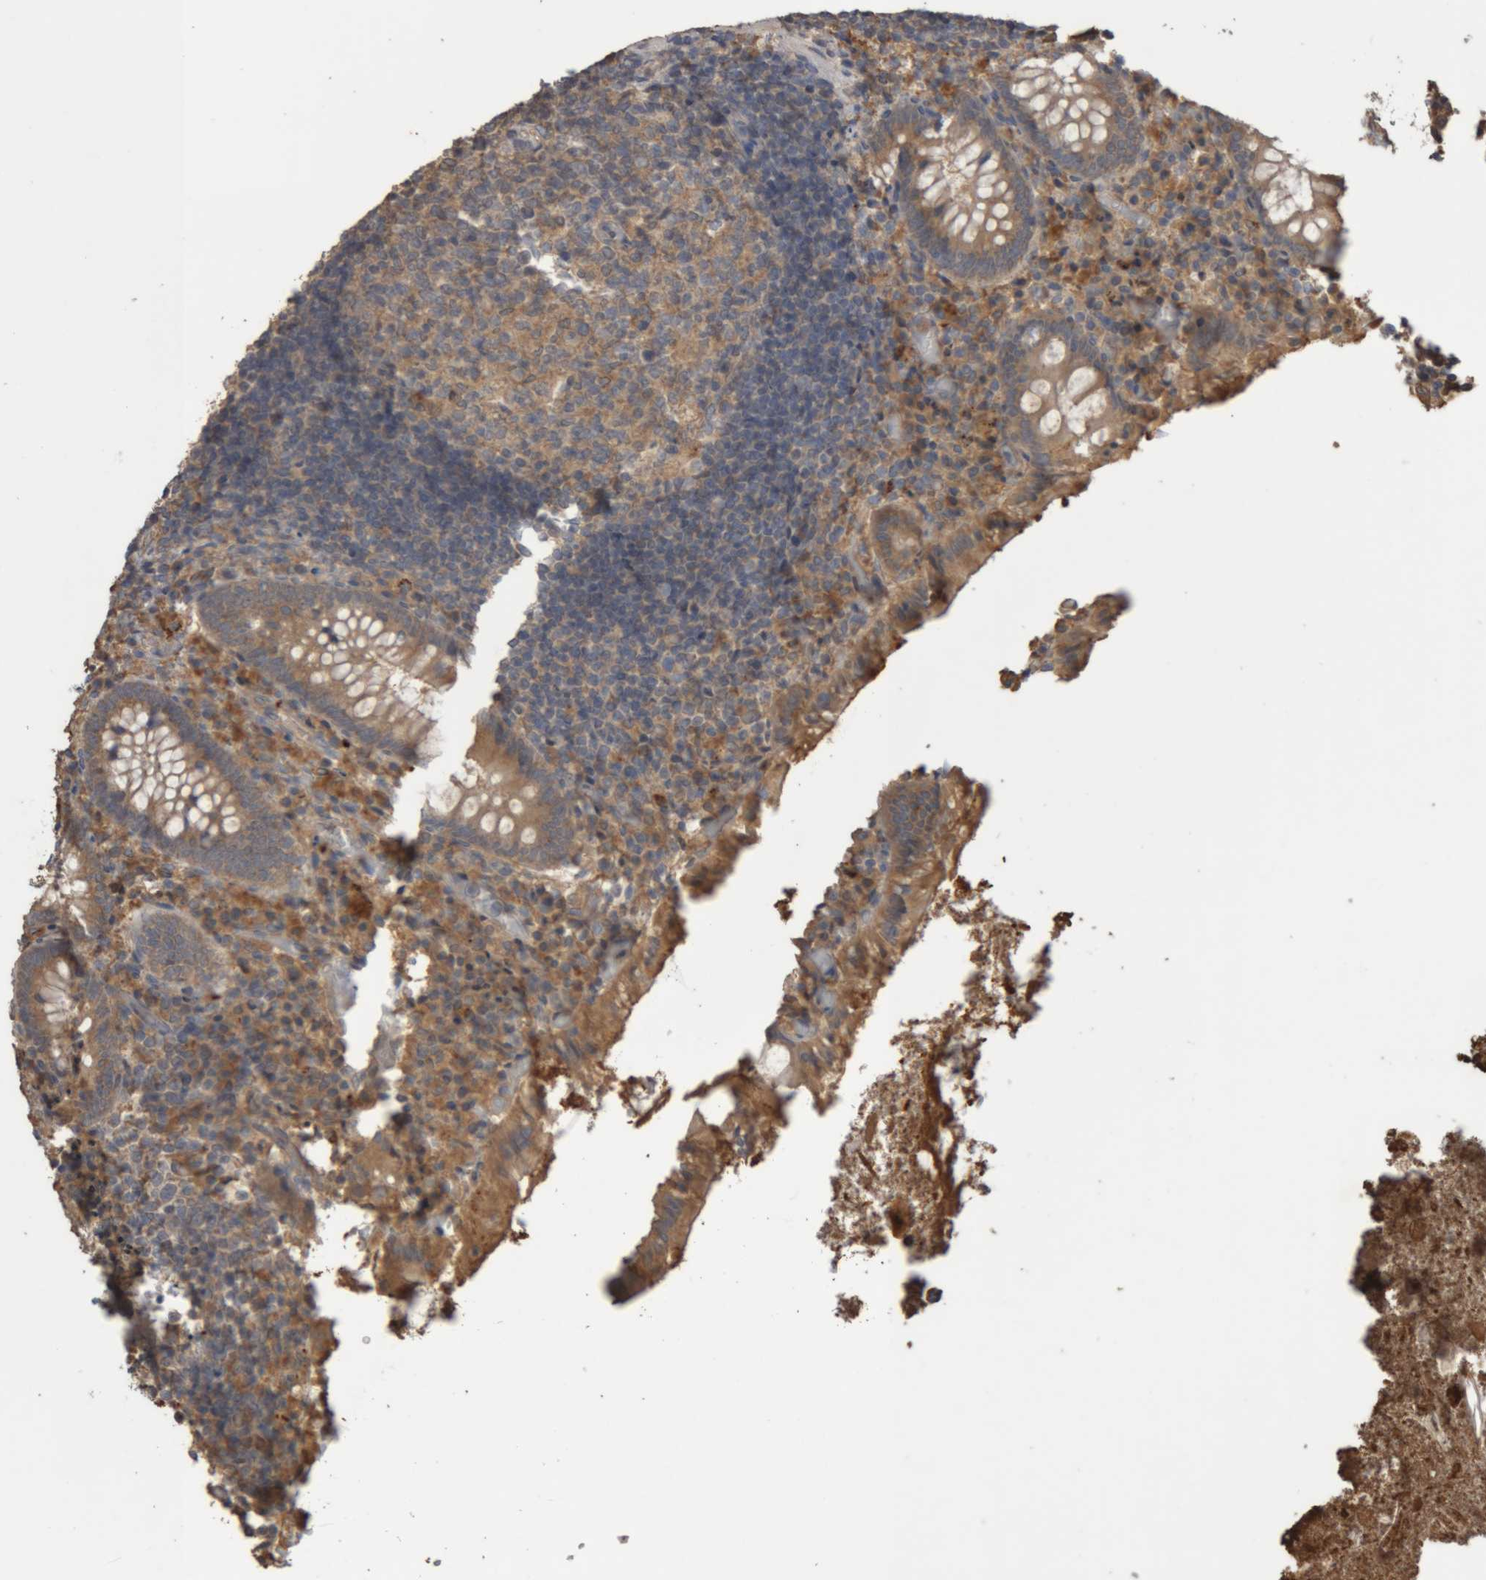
{"staining": {"intensity": "moderate", "quantity": ">75%", "location": "cytoplasmic/membranous"}, "tissue": "appendix", "cell_type": "Glandular cells", "image_type": "normal", "snomed": [{"axis": "morphology", "description": "Normal tissue, NOS"}, {"axis": "topography", "description": "Appendix"}], "caption": "Appendix stained with IHC reveals moderate cytoplasmic/membranous positivity in about >75% of glandular cells. The staining was performed using DAB (3,3'-diaminobenzidine), with brown indicating positive protein expression. Nuclei are stained blue with hematoxylin.", "gene": "TMED7", "patient": {"sex": "female", "age": 17}}